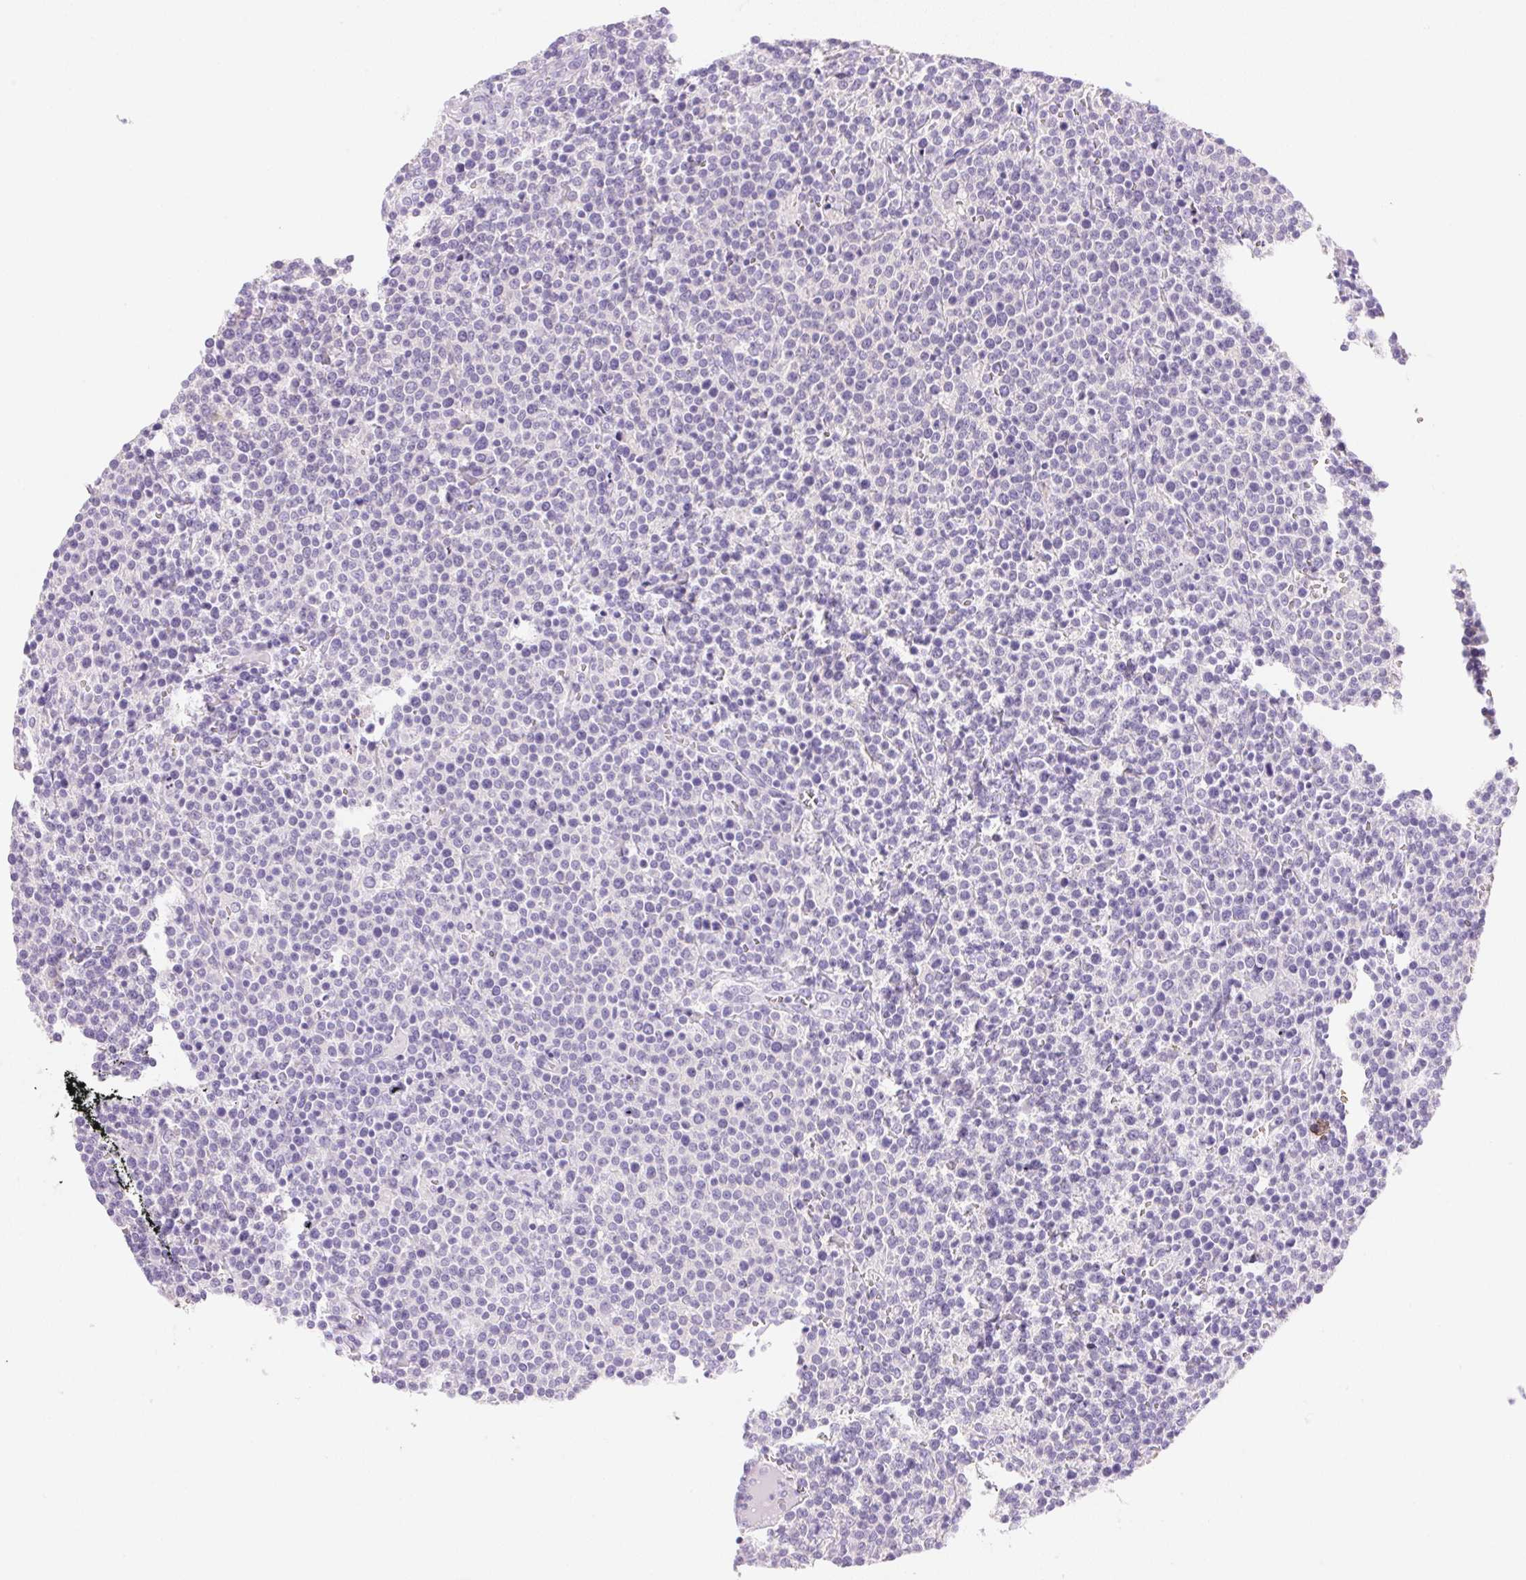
{"staining": {"intensity": "negative", "quantity": "none", "location": "none"}, "tissue": "lymphoma", "cell_type": "Tumor cells", "image_type": "cancer", "snomed": [{"axis": "morphology", "description": "Malignant lymphoma, non-Hodgkin's type, High grade"}, {"axis": "topography", "description": "Lymph node"}], "caption": "DAB (3,3'-diaminobenzidine) immunohistochemical staining of lymphoma exhibits no significant staining in tumor cells. The staining was performed using DAB to visualize the protein expression in brown, while the nuclei were stained in blue with hematoxylin (Magnification: 20x).", "gene": "DHCR24", "patient": {"sex": "male", "age": 61}}